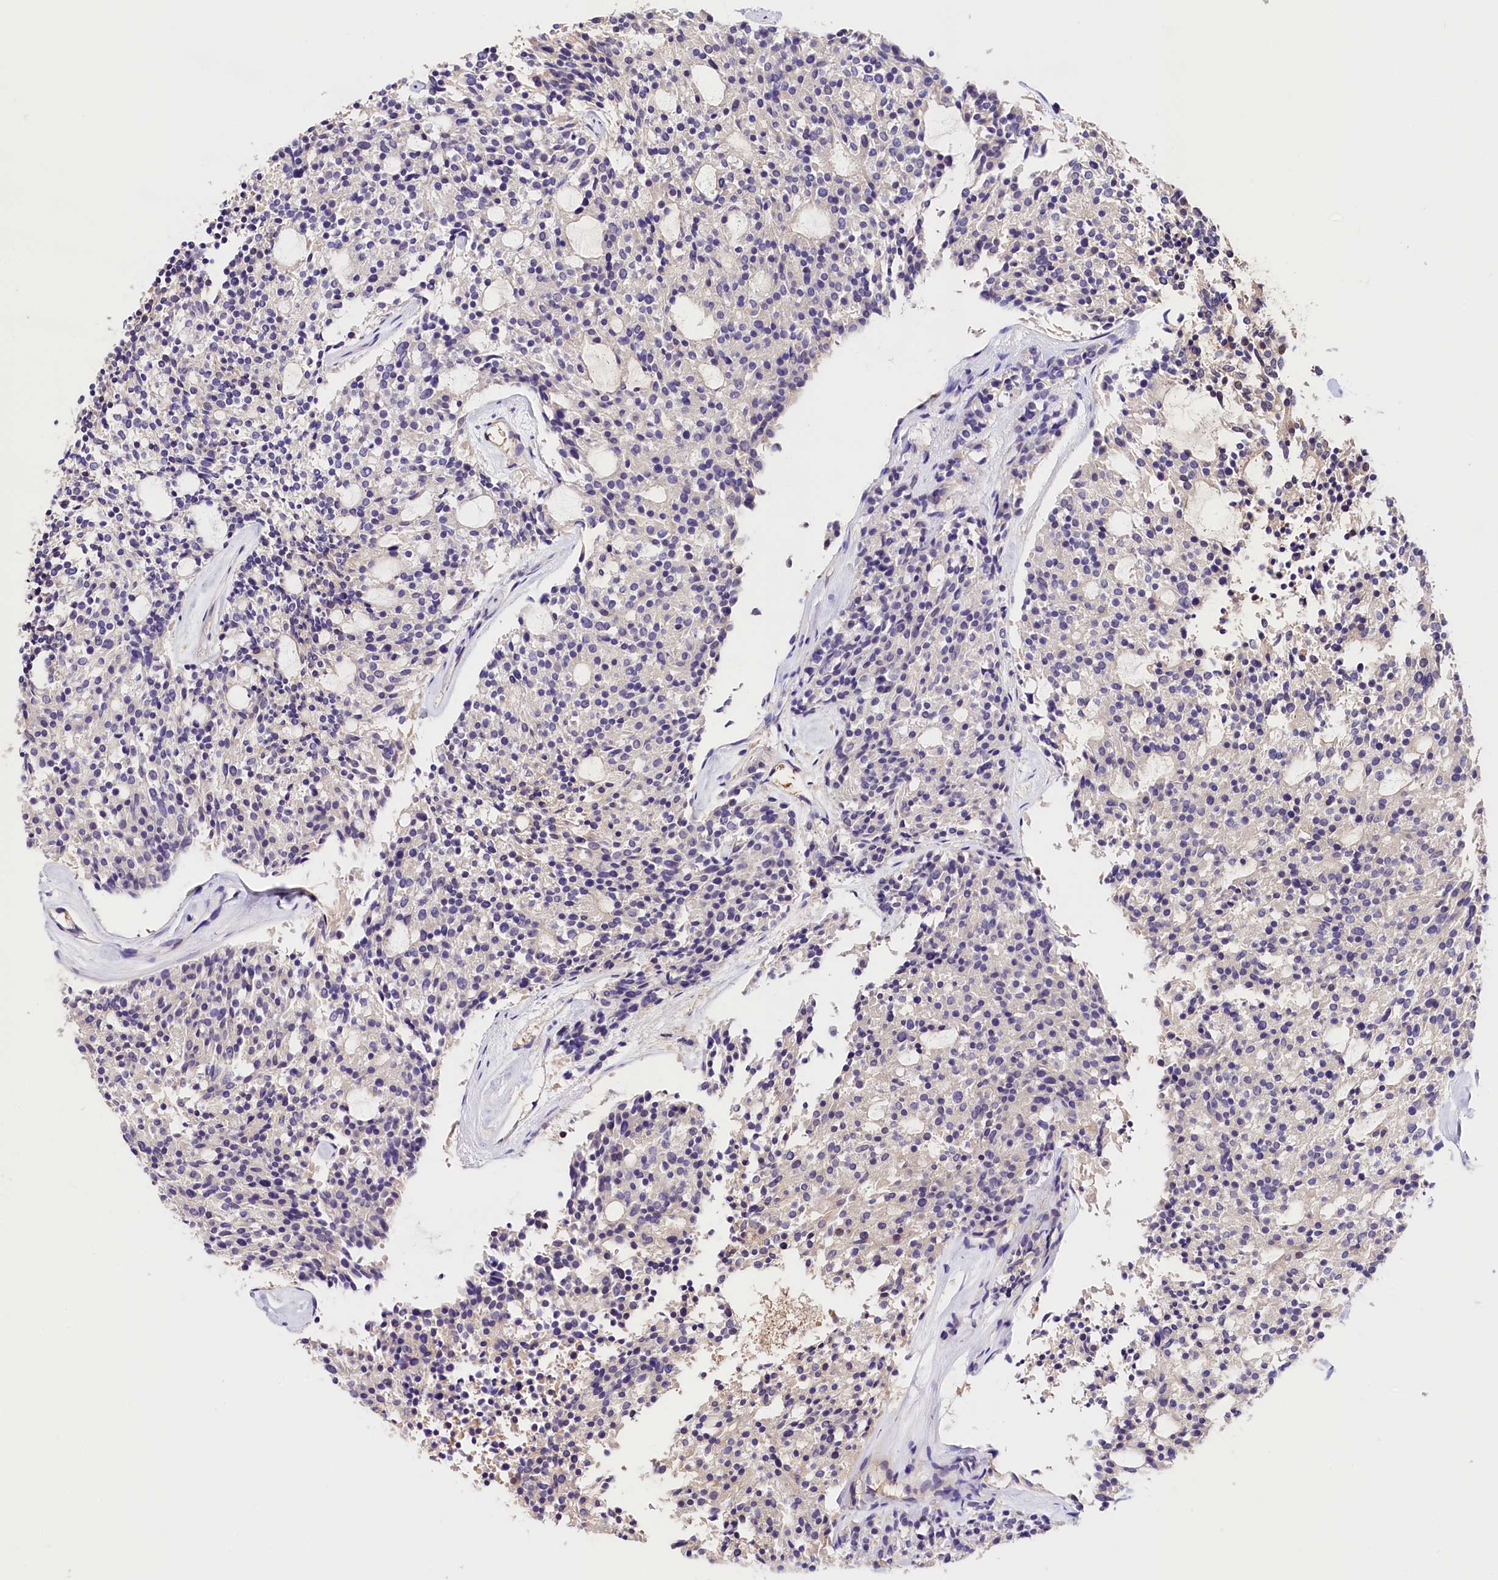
{"staining": {"intensity": "negative", "quantity": "none", "location": "none"}, "tissue": "carcinoid", "cell_type": "Tumor cells", "image_type": "cancer", "snomed": [{"axis": "morphology", "description": "Carcinoid, malignant, NOS"}, {"axis": "topography", "description": "Pancreas"}], "caption": "This is a micrograph of immunohistochemistry staining of carcinoid (malignant), which shows no expression in tumor cells. (Brightfield microscopy of DAB IHC at high magnification).", "gene": "ARMC6", "patient": {"sex": "female", "age": 54}}